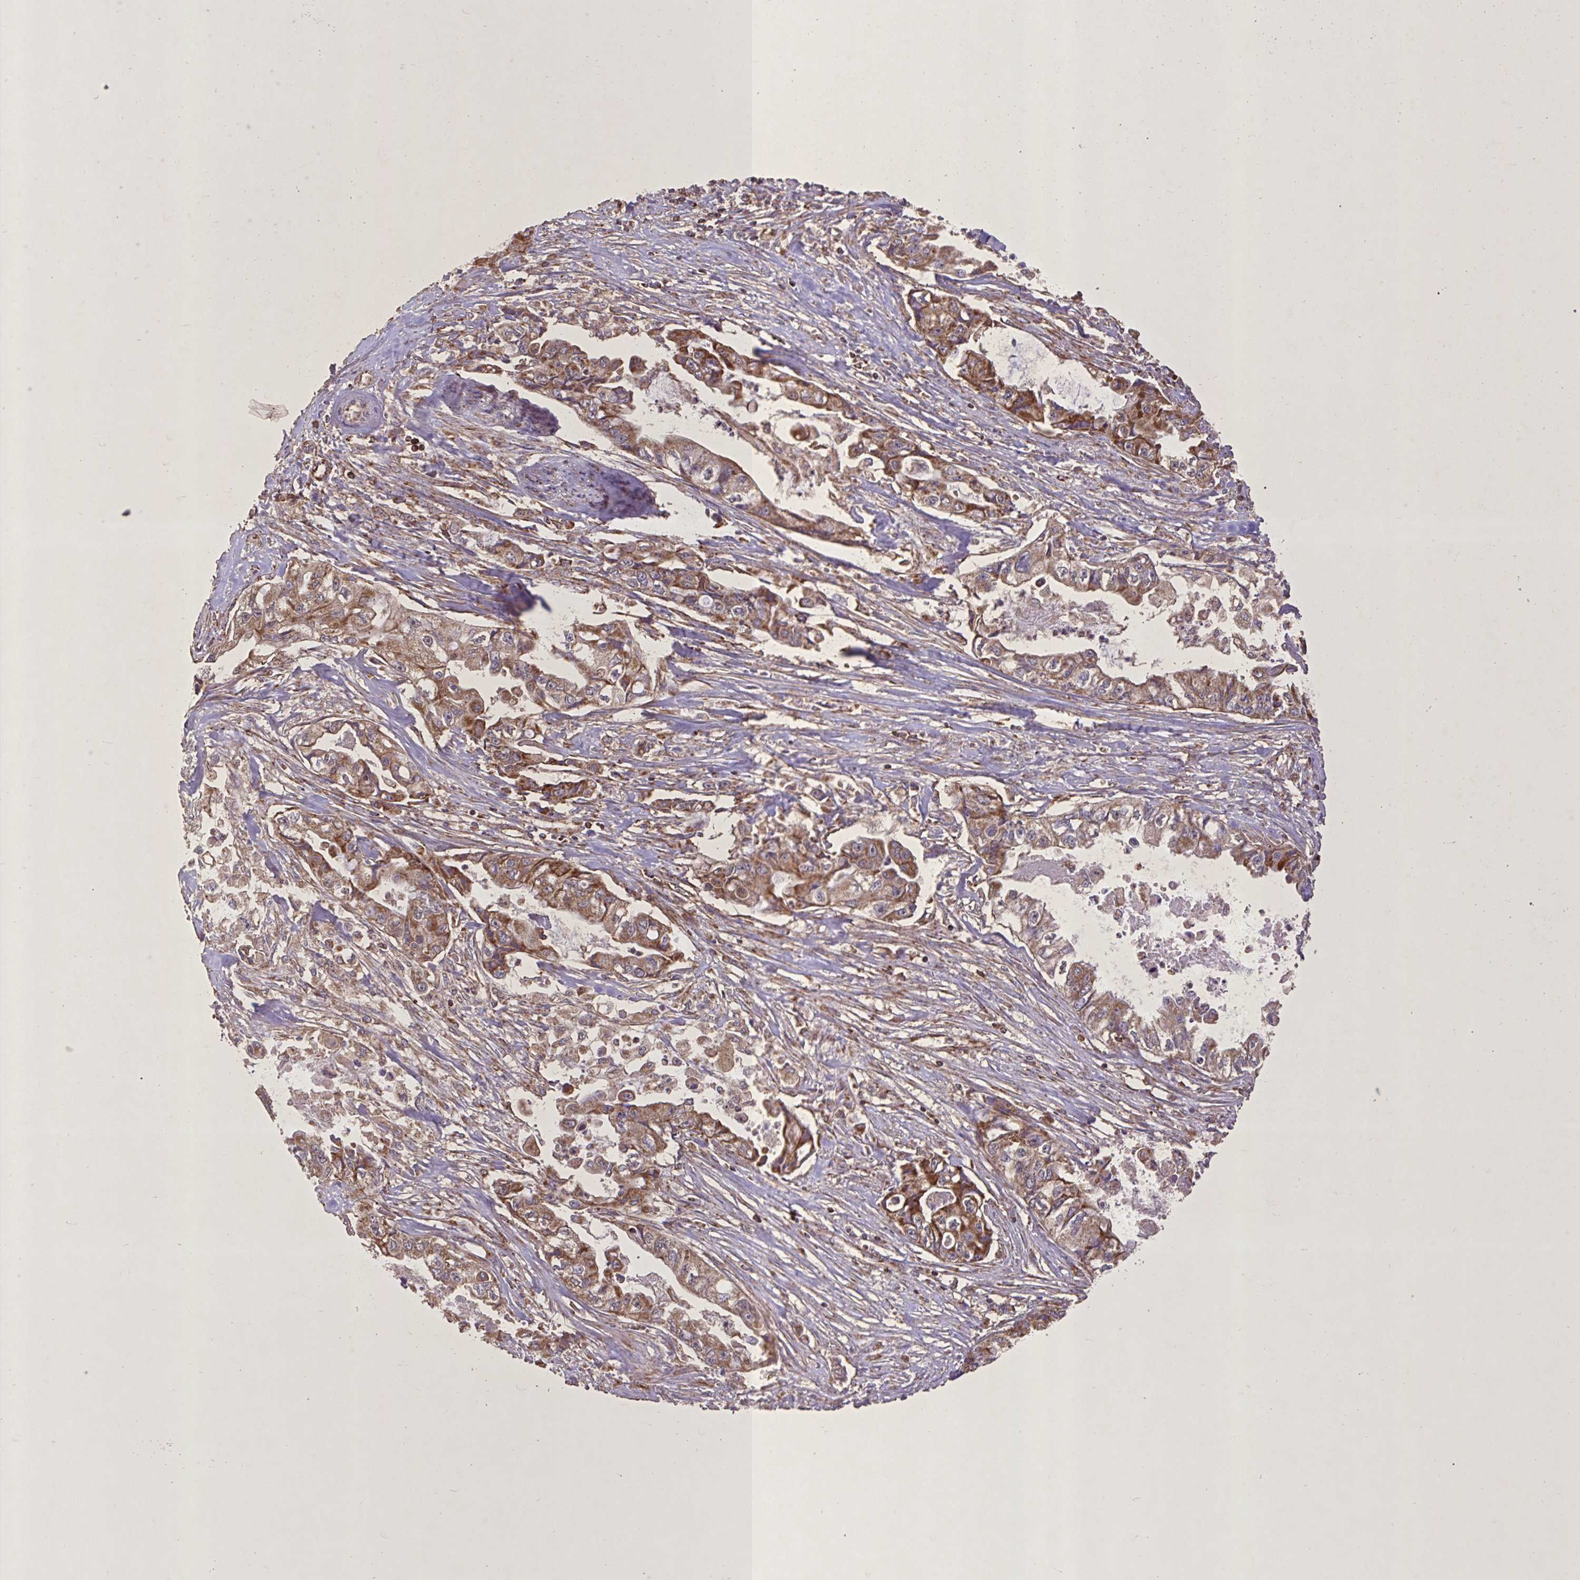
{"staining": {"intensity": "moderate", "quantity": ">75%", "location": "cytoplasmic/membranous"}, "tissue": "pancreatic cancer", "cell_type": "Tumor cells", "image_type": "cancer", "snomed": [{"axis": "morphology", "description": "Adenocarcinoma, NOS"}, {"axis": "topography", "description": "Pancreas"}], "caption": "Immunohistochemical staining of pancreatic cancer demonstrates medium levels of moderate cytoplasmic/membranous positivity in approximately >75% of tumor cells.", "gene": "AGK", "patient": {"sex": "male", "age": 66}}